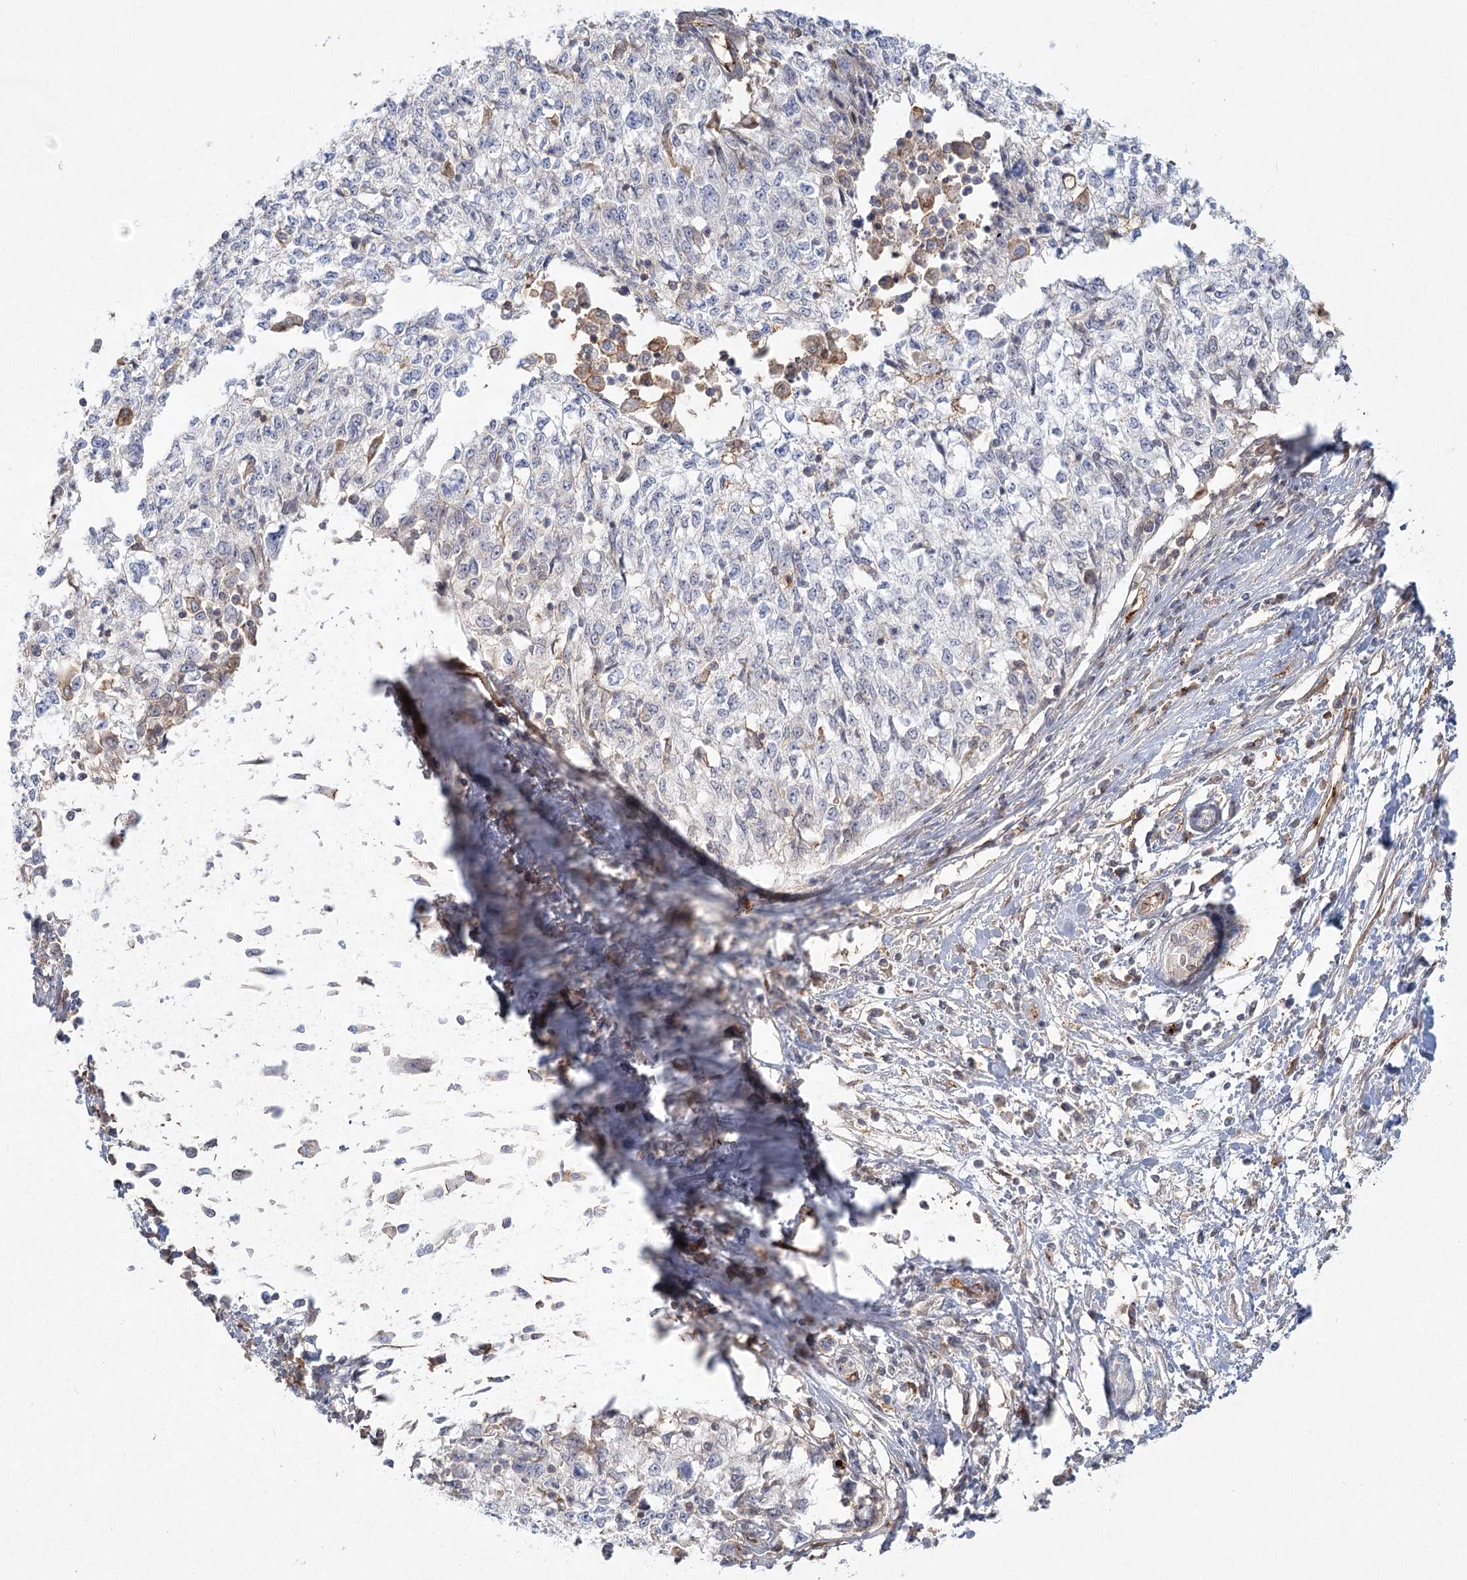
{"staining": {"intensity": "weak", "quantity": "<25%", "location": "cytoplasmic/membranous"}, "tissue": "cervical cancer", "cell_type": "Tumor cells", "image_type": "cancer", "snomed": [{"axis": "morphology", "description": "Squamous cell carcinoma, NOS"}, {"axis": "topography", "description": "Cervix"}], "caption": "A histopathology image of human cervical cancer is negative for staining in tumor cells.", "gene": "KBTBD4", "patient": {"sex": "female", "age": 57}}